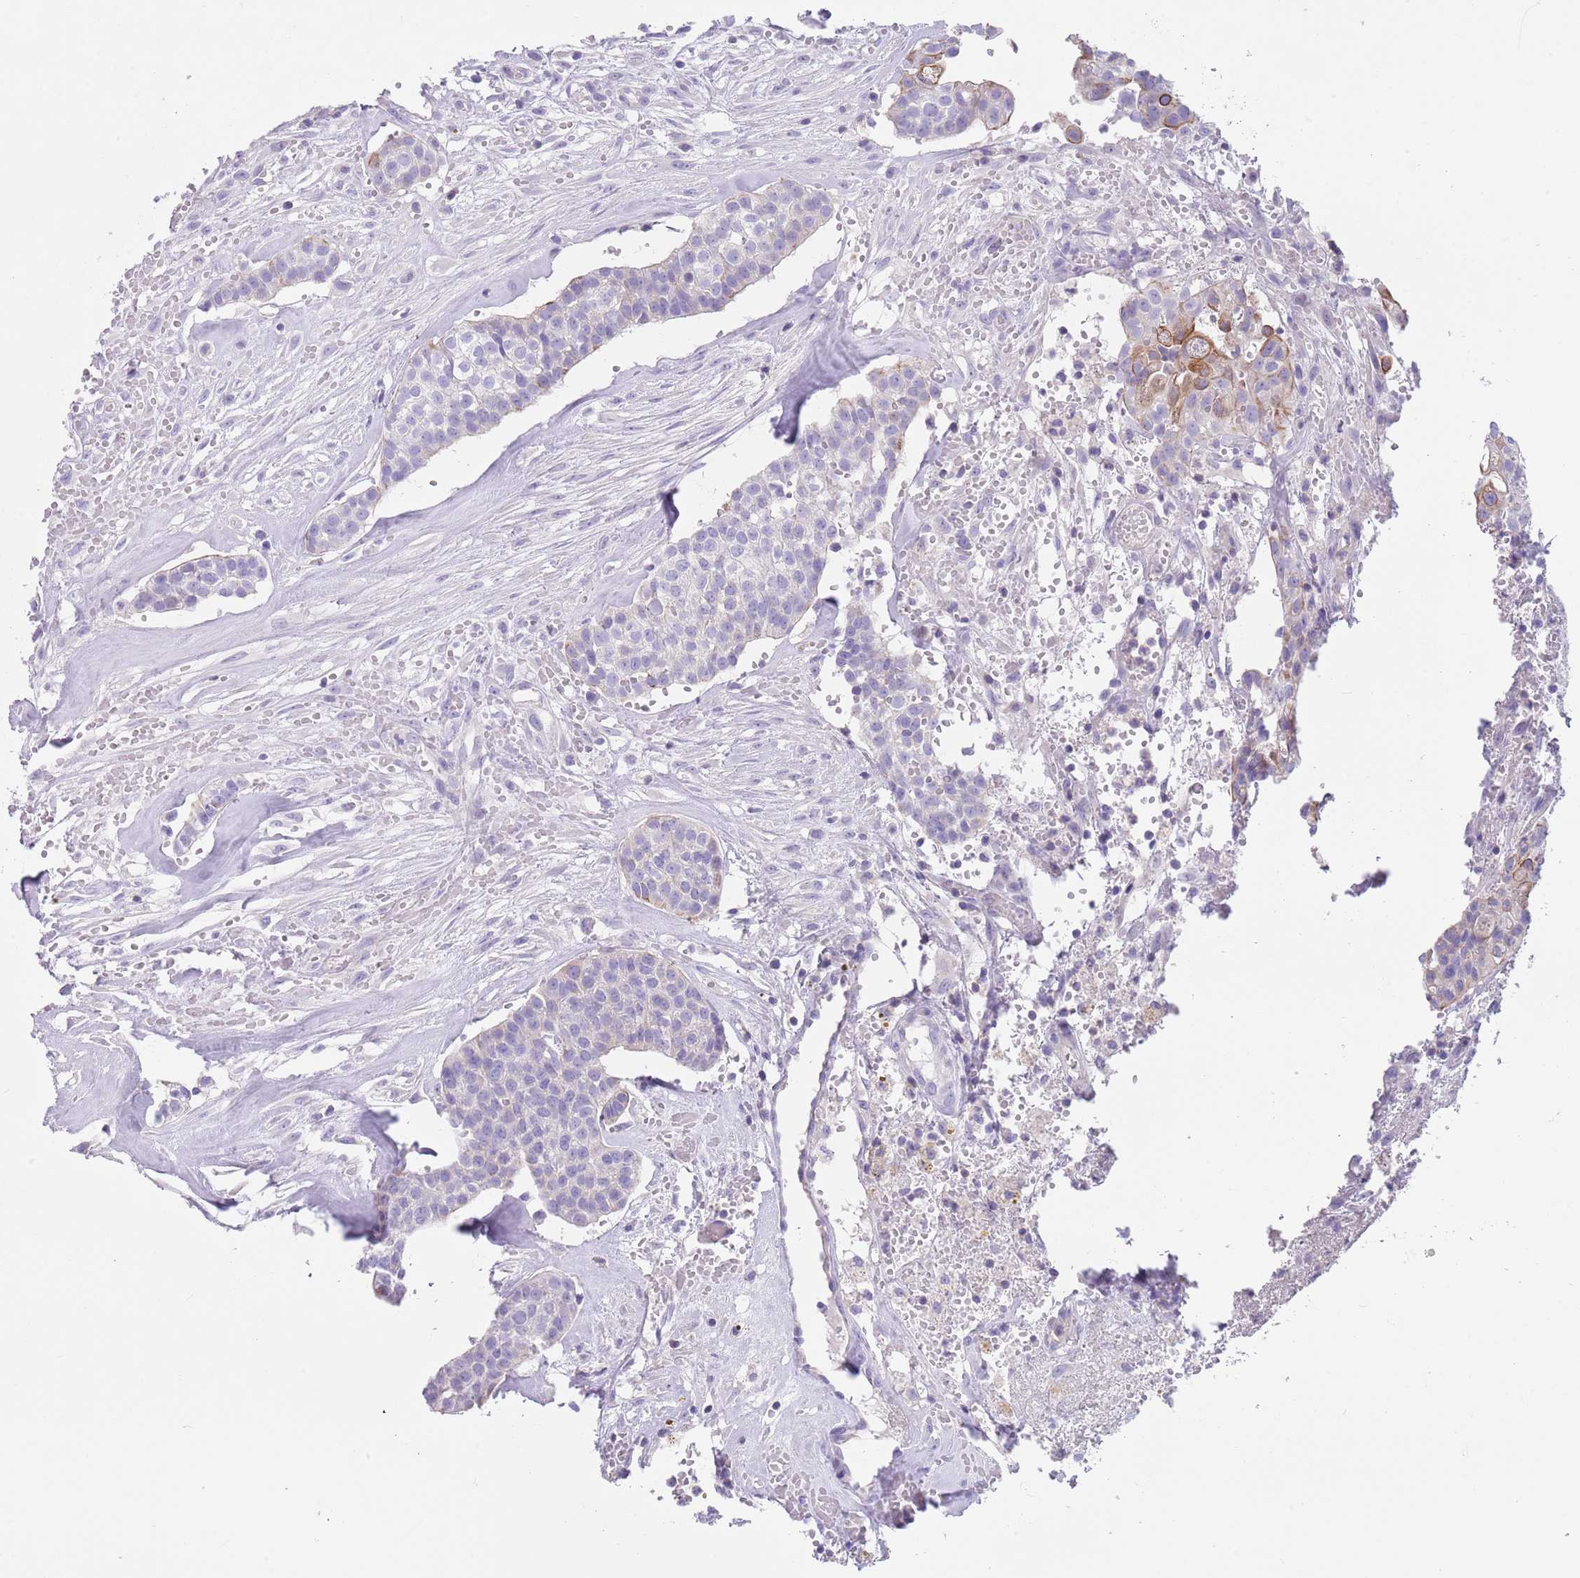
{"staining": {"intensity": "negative", "quantity": "none", "location": "none"}, "tissue": "head and neck cancer", "cell_type": "Tumor cells", "image_type": "cancer", "snomed": [{"axis": "morphology", "description": "Adenocarcinoma, NOS"}, {"axis": "topography", "description": "Head-Neck"}], "caption": "Immunohistochemistry image of neoplastic tissue: head and neck cancer (adenocarcinoma) stained with DAB (3,3'-diaminobenzidine) shows no significant protein staining in tumor cells.", "gene": "CPXM2", "patient": {"sex": "male", "age": 81}}